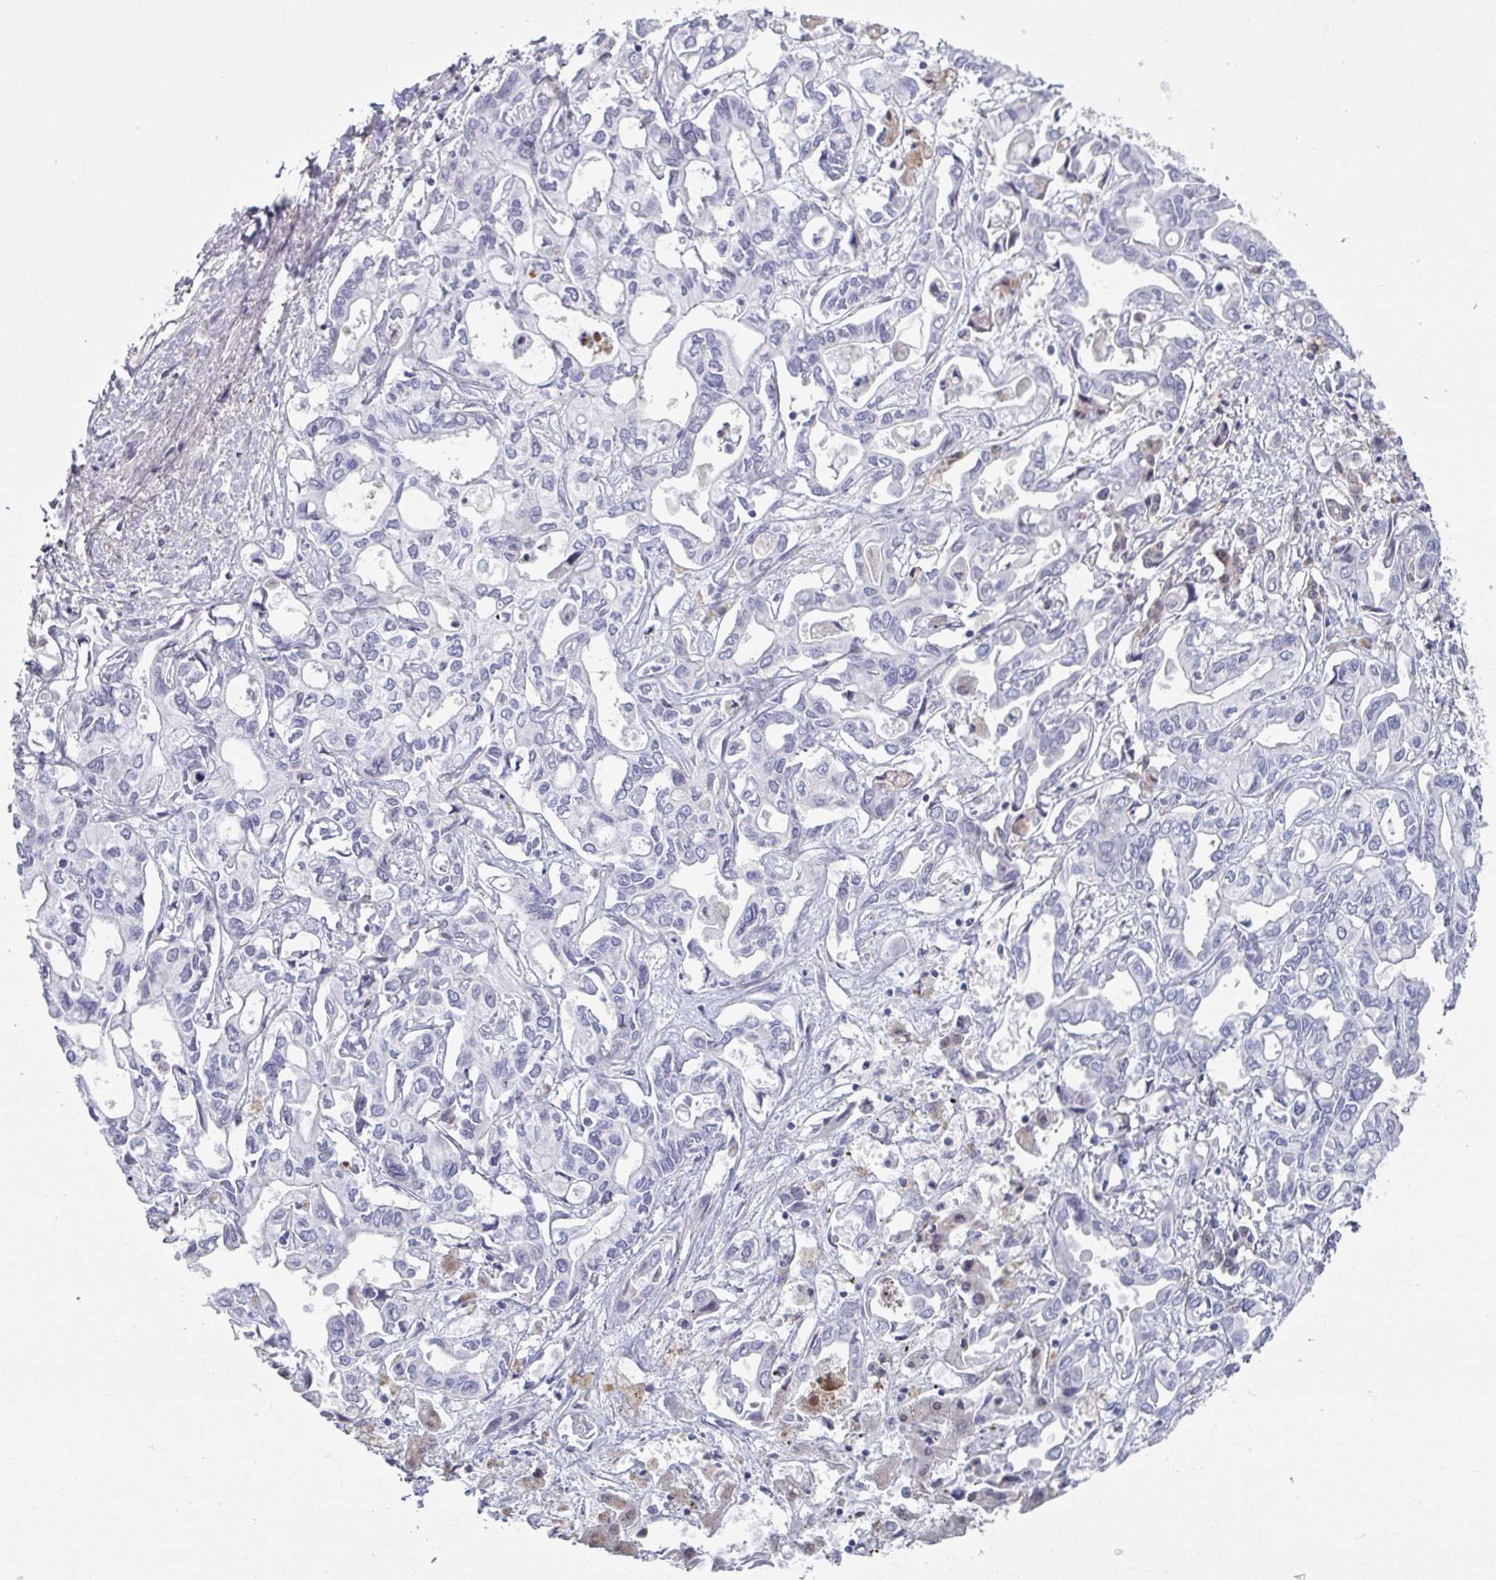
{"staining": {"intensity": "negative", "quantity": "none", "location": "none"}, "tissue": "liver cancer", "cell_type": "Tumor cells", "image_type": "cancer", "snomed": [{"axis": "morphology", "description": "Cholangiocarcinoma"}, {"axis": "topography", "description": "Liver"}], "caption": "Human liver cancer stained for a protein using IHC demonstrates no staining in tumor cells.", "gene": "A1CF", "patient": {"sex": "female", "age": 64}}